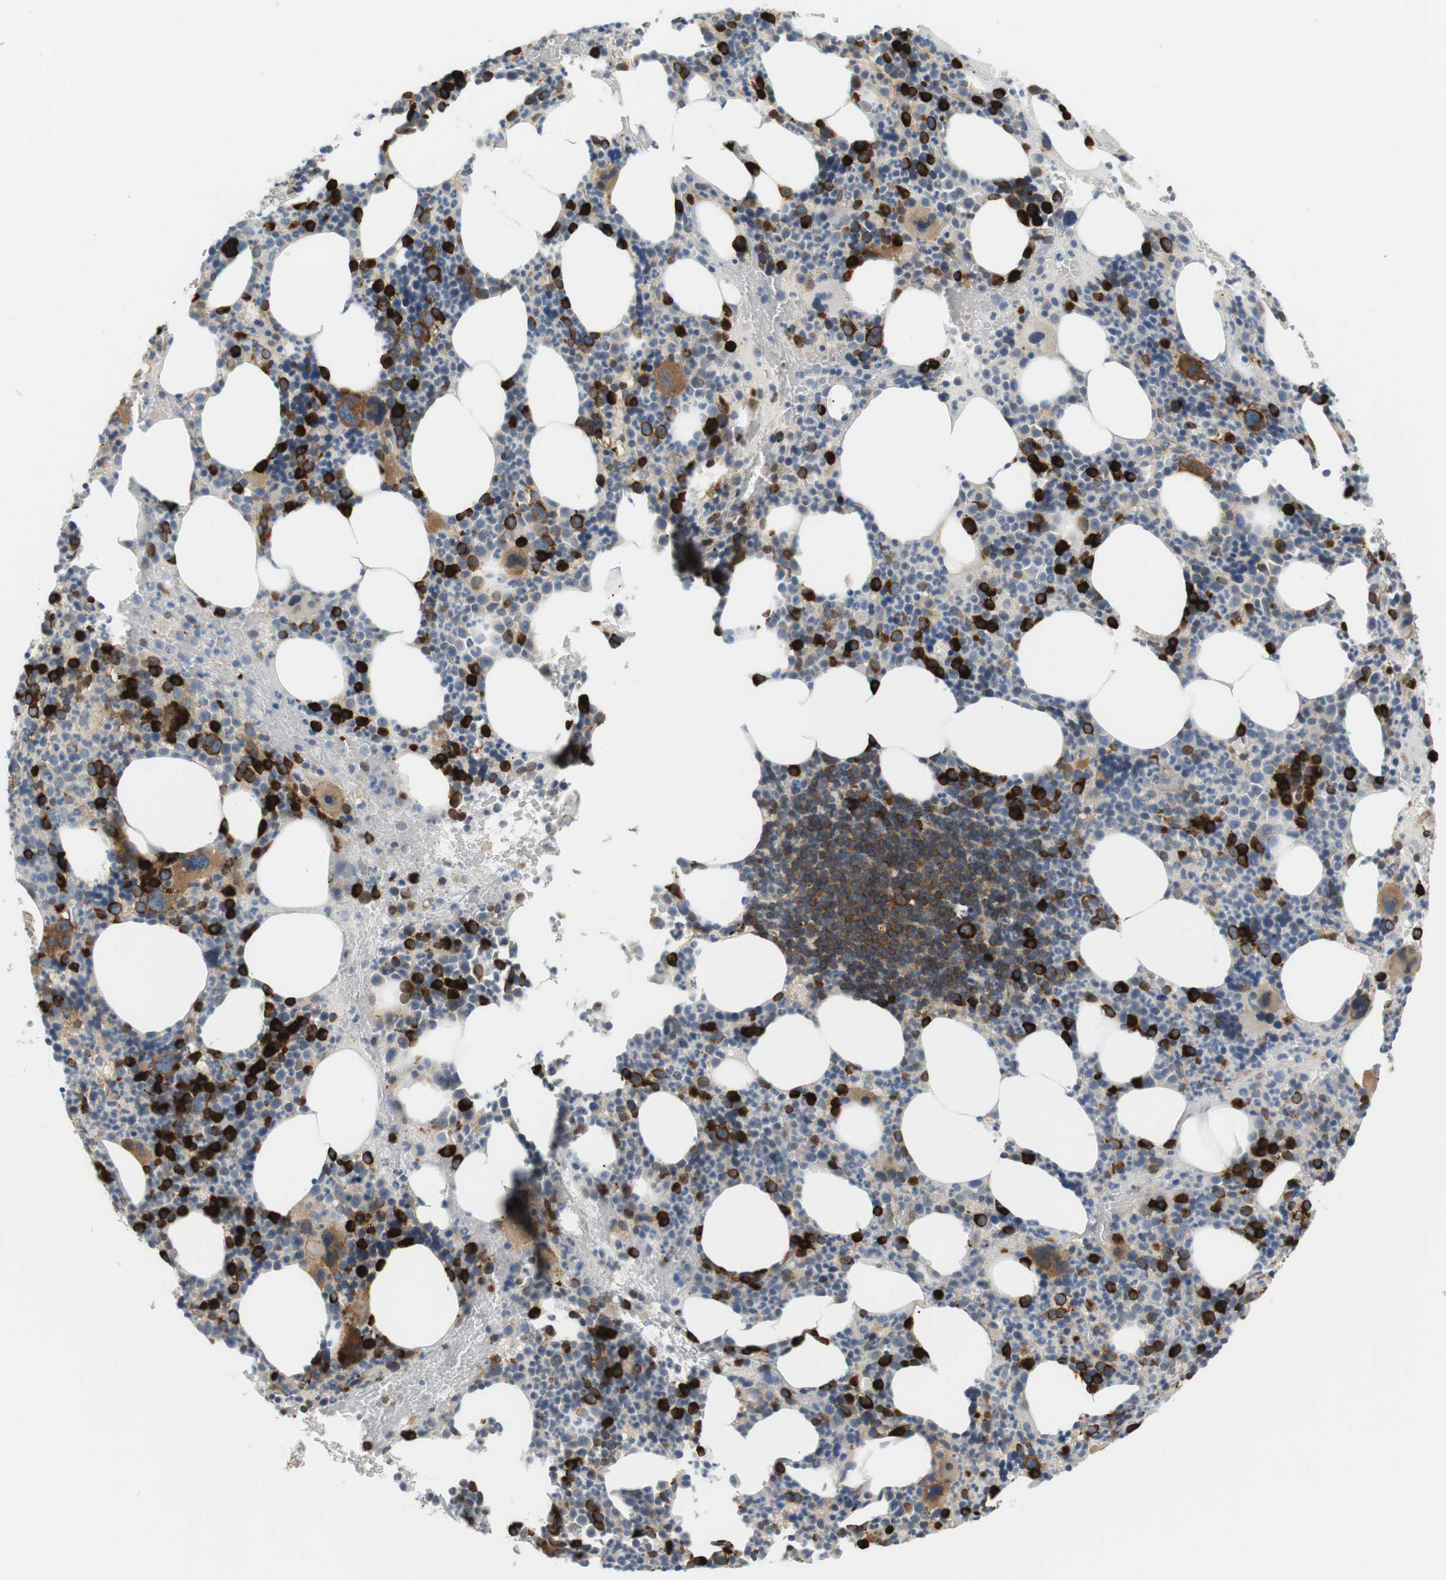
{"staining": {"intensity": "strong", "quantity": "25%-75%", "location": "cytoplasmic/membranous"}, "tissue": "bone marrow", "cell_type": "Hematopoietic cells", "image_type": "normal", "snomed": [{"axis": "morphology", "description": "Normal tissue, NOS"}, {"axis": "morphology", "description": "Inflammation, NOS"}, {"axis": "topography", "description": "Bone marrow"}], "caption": "Protein analysis of benign bone marrow demonstrates strong cytoplasmic/membranous positivity in about 25%-75% of hematopoietic cells.", "gene": "TMEM200A", "patient": {"sex": "male", "age": 73}}